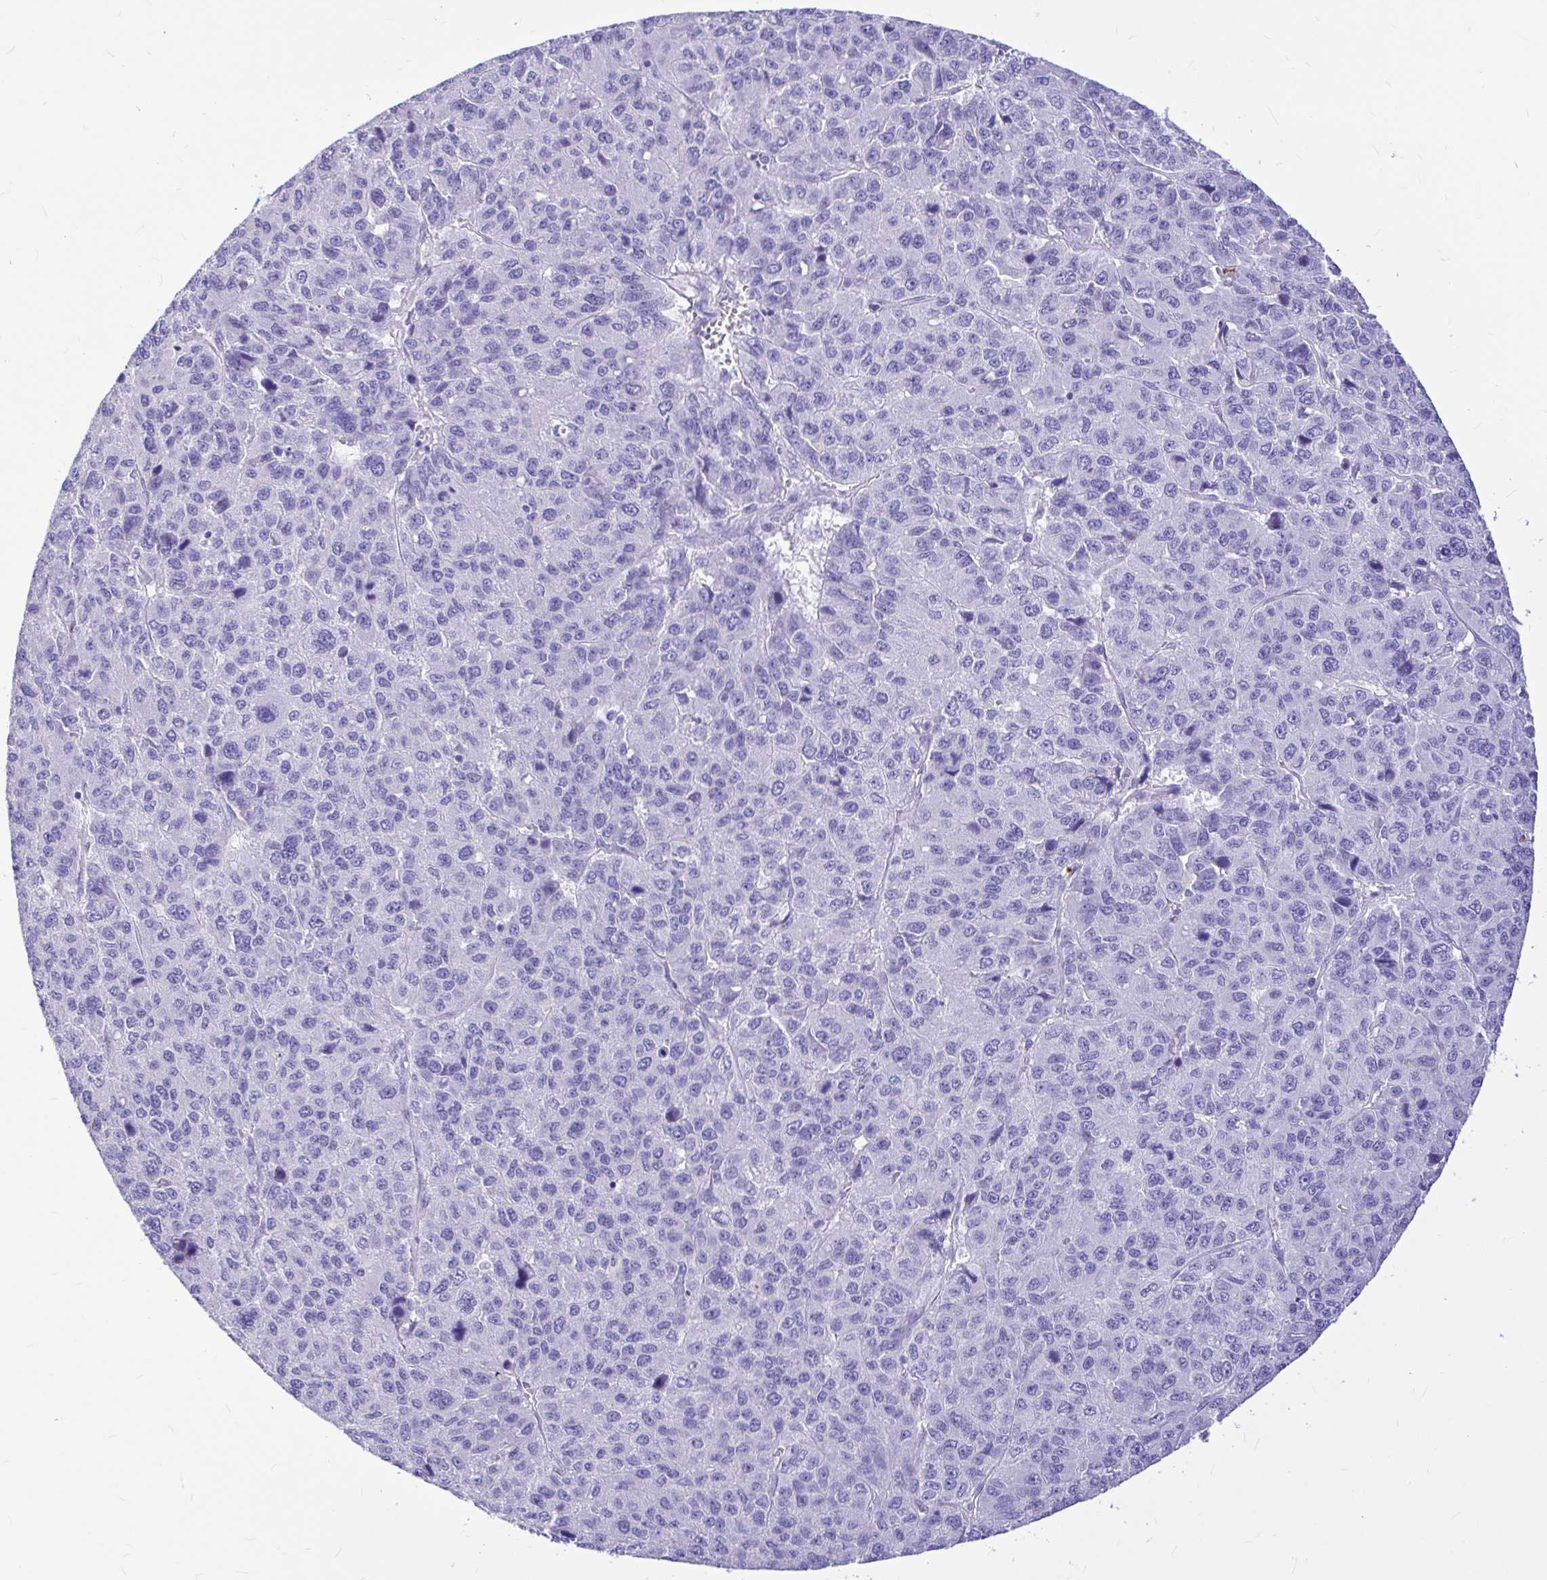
{"staining": {"intensity": "negative", "quantity": "none", "location": "none"}, "tissue": "liver cancer", "cell_type": "Tumor cells", "image_type": "cancer", "snomed": [{"axis": "morphology", "description": "Carcinoma, Hepatocellular, NOS"}, {"axis": "topography", "description": "Liver"}], "caption": "This image is of liver cancer stained with immunohistochemistry to label a protein in brown with the nuclei are counter-stained blue. There is no expression in tumor cells. (Immunohistochemistry (ihc), brightfield microscopy, high magnification).", "gene": "CLEC1B", "patient": {"sex": "male", "age": 69}}